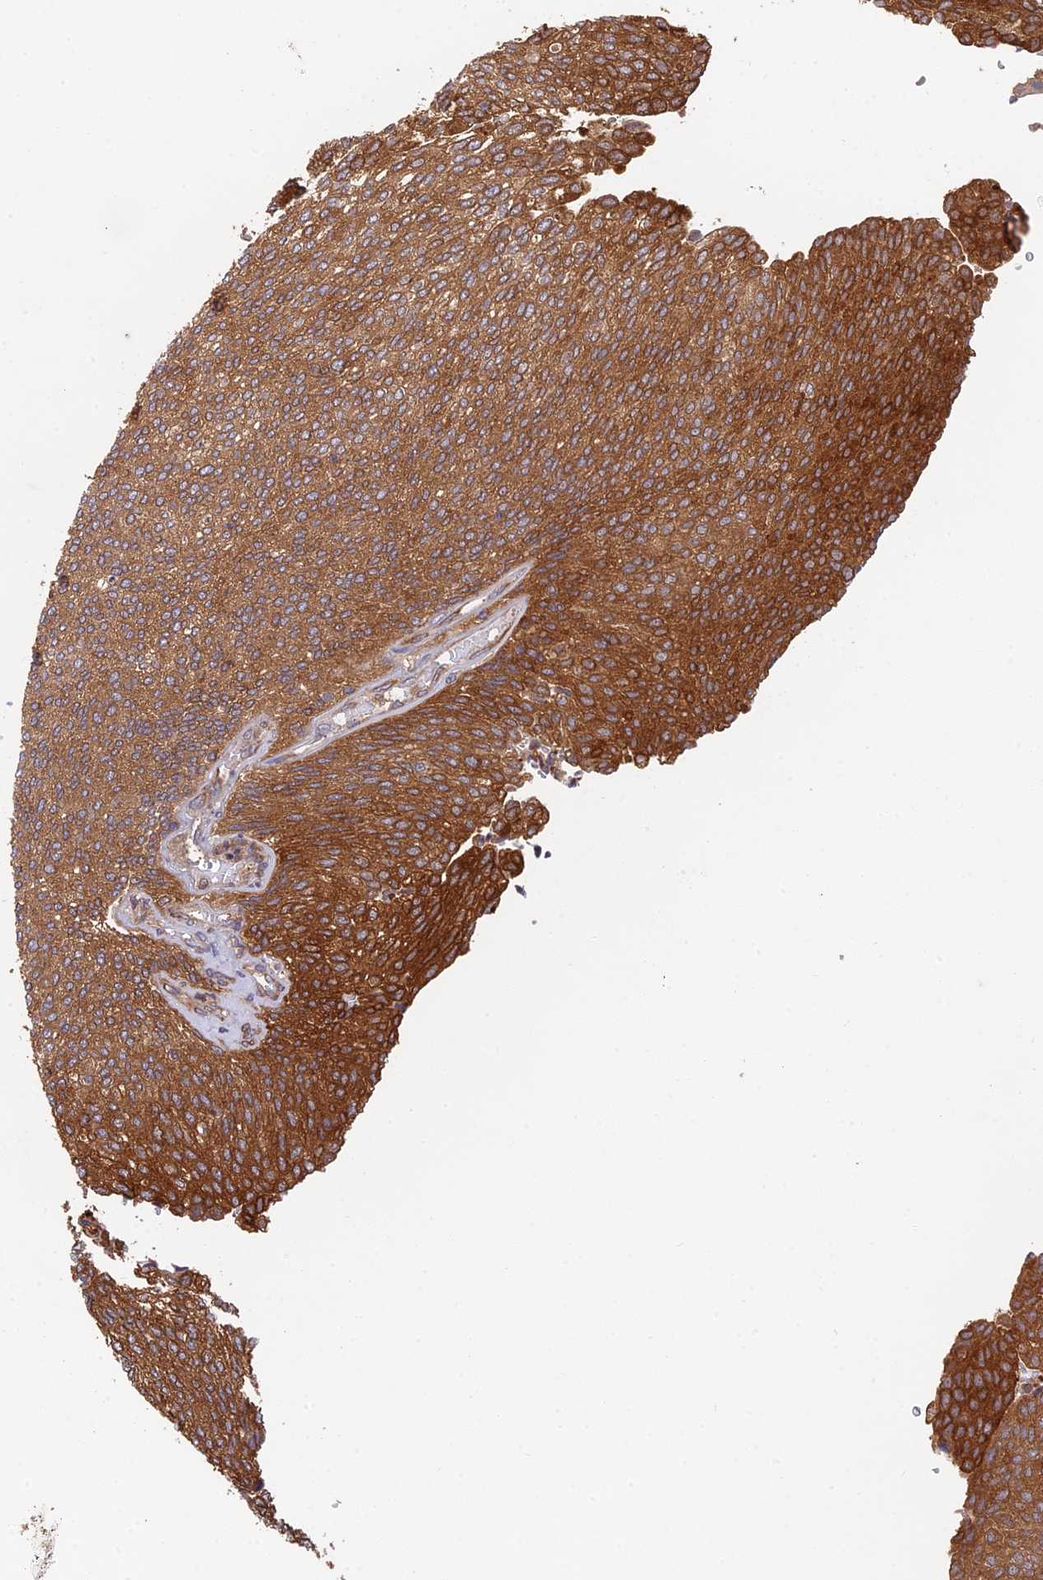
{"staining": {"intensity": "strong", "quantity": ">75%", "location": "cytoplasmic/membranous"}, "tissue": "urothelial cancer", "cell_type": "Tumor cells", "image_type": "cancer", "snomed": [{"axis": "morphology", "description": "Urothelial carcinoma, Low grade"}, {"axis": "topography", "description": "Urinary bladder"}], "caption": "Human low-grade urothelial carcinoma stained with a protein marker exhibits strong staining in tumor cells.", "gene": "IPO5", "patient": {"sex": "female", "age": 79}}